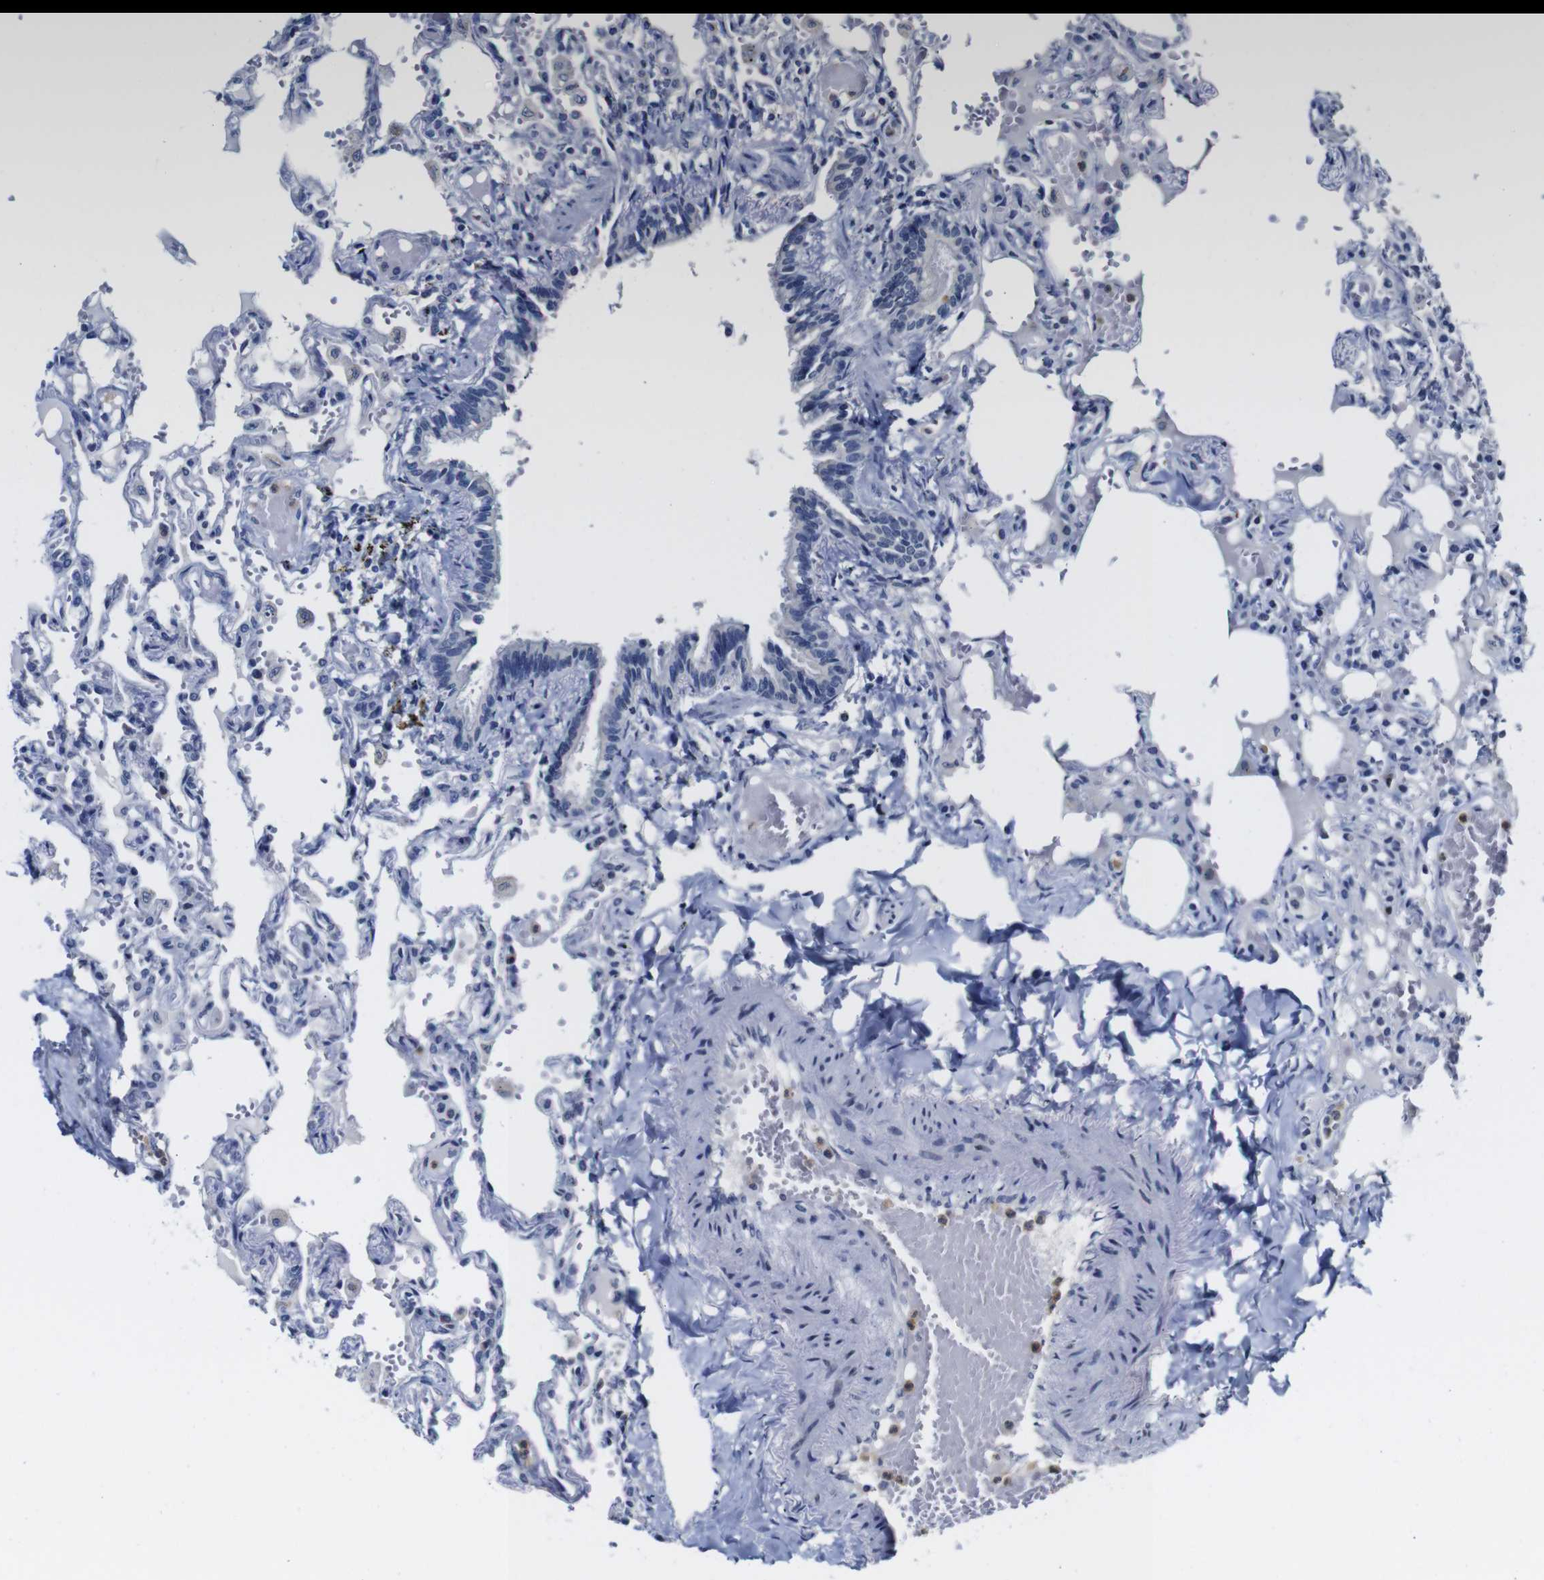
{"staining": {"intensity": "negative", "quantity": "none", "location": "none"}, "tissue": "lung", "cell_type": "Alveolar cells", "image_type": "normal", "snomed": [{"axis": "morphology", "description": "Normal tissue, NOS"}, {"axis": "topography", "description": "Lung"}], "caption": "The micrograph exhibits no significant positivity in alveolar cells of lung. (Stains: DAB immunohistochemistry (IHC) with hematoxylin counter stain, Microscopy: brightfield microscopy at high magnification).", "gene": "NTRK3", "patient": {"sex": "male", "age": 21}}